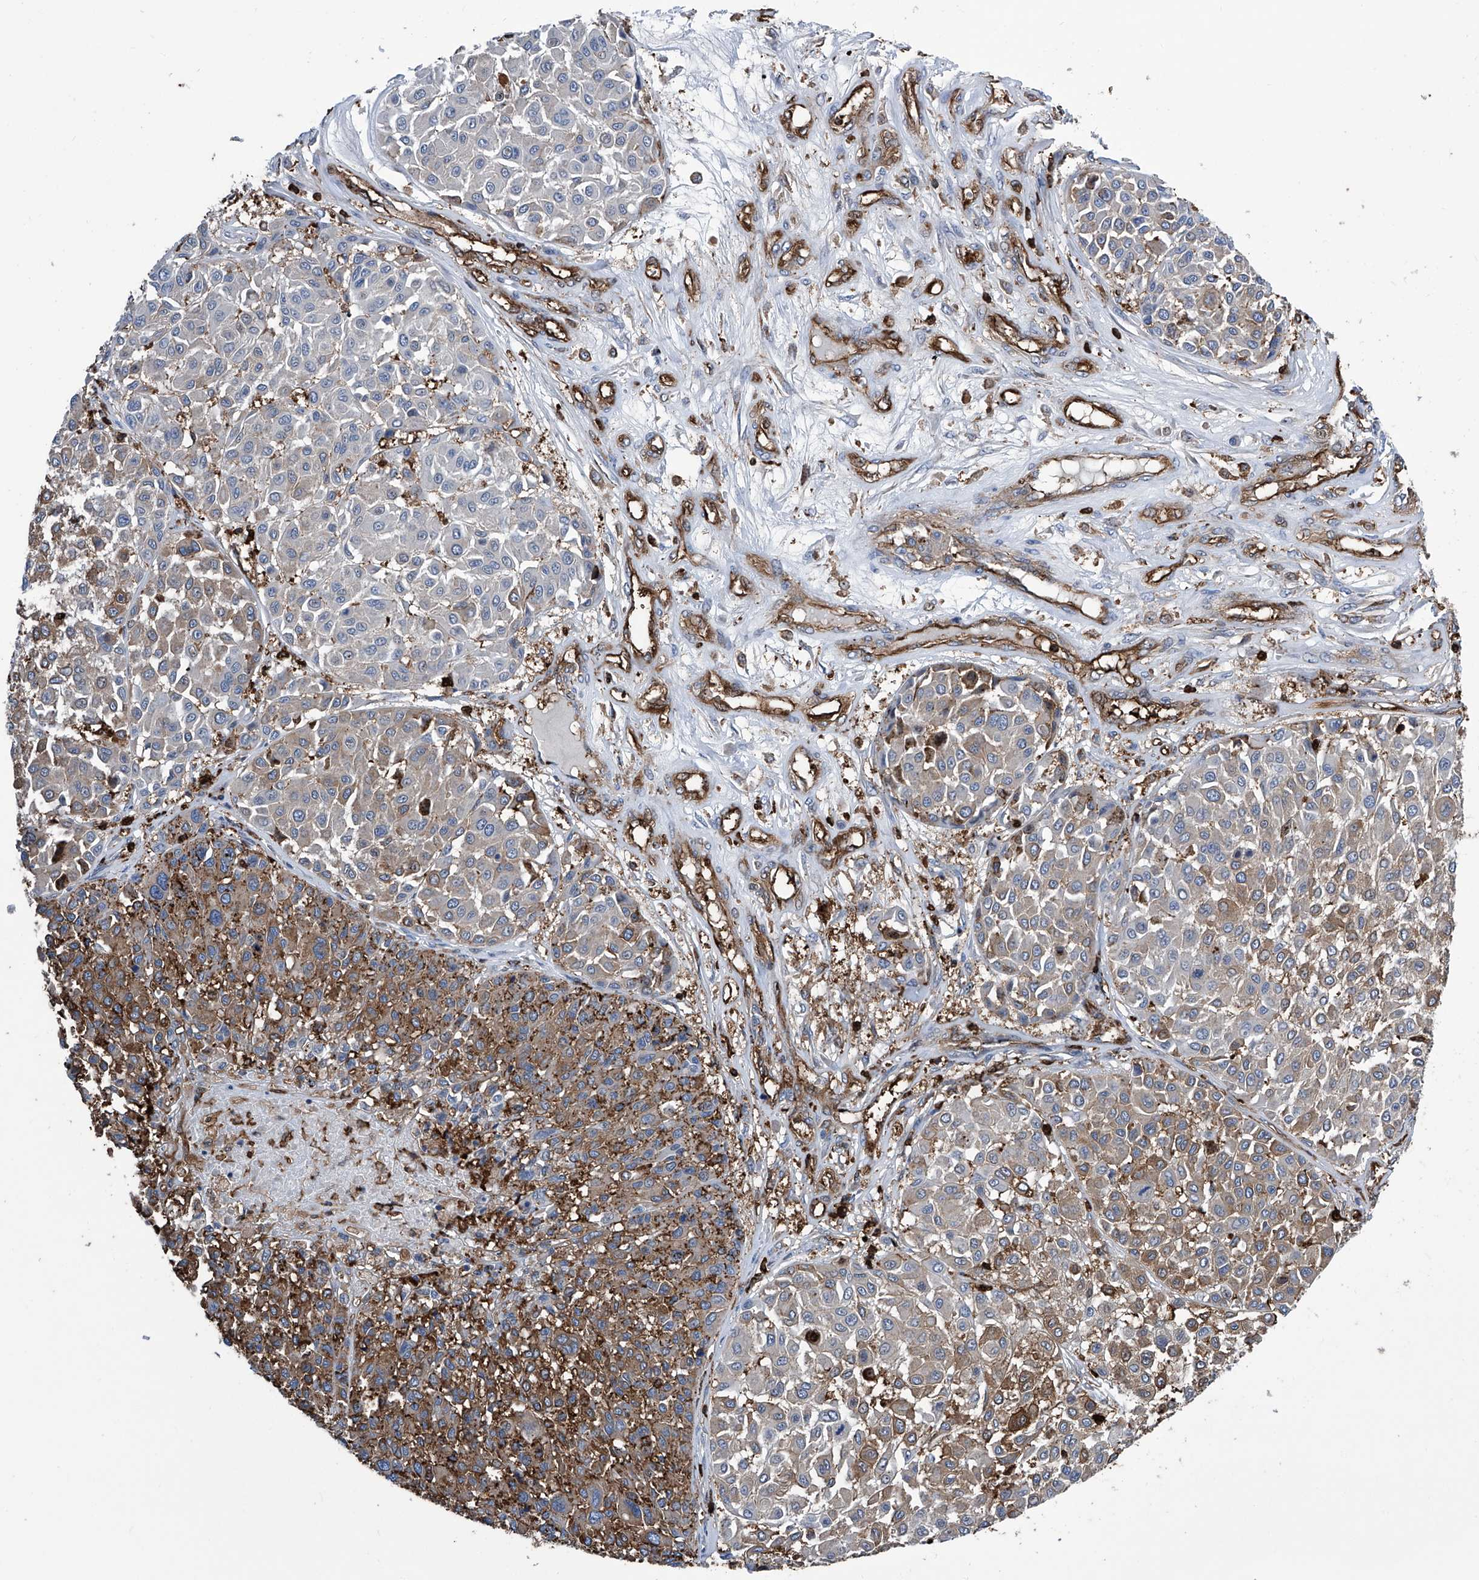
{"staining": {"intensity": "moderate", "quantity": "<25%", "location": "cytoplasmic/membranous"}, "tissue": "melanoma", "cell_type": "Tumor cells", "image_type": "cancer", "snomed": [{"axis": "morphology", "description": "Malignant melanoma, Metastatic site"}, {"axis": "topography", "description": "Soft tissue"}], "caption": "Immunohistochemistry (IHC) of human melanoma reveals low levels of moderate cytoplasmic/membranous staining in approximately <25% of tumor cells. The staining was performed using DAB, with brown indicating positive protein expression. Nuclei are stained blue with hematoxylin.", "gene": "ZNF484", "patient": {"sex": "male", "age": 41}}